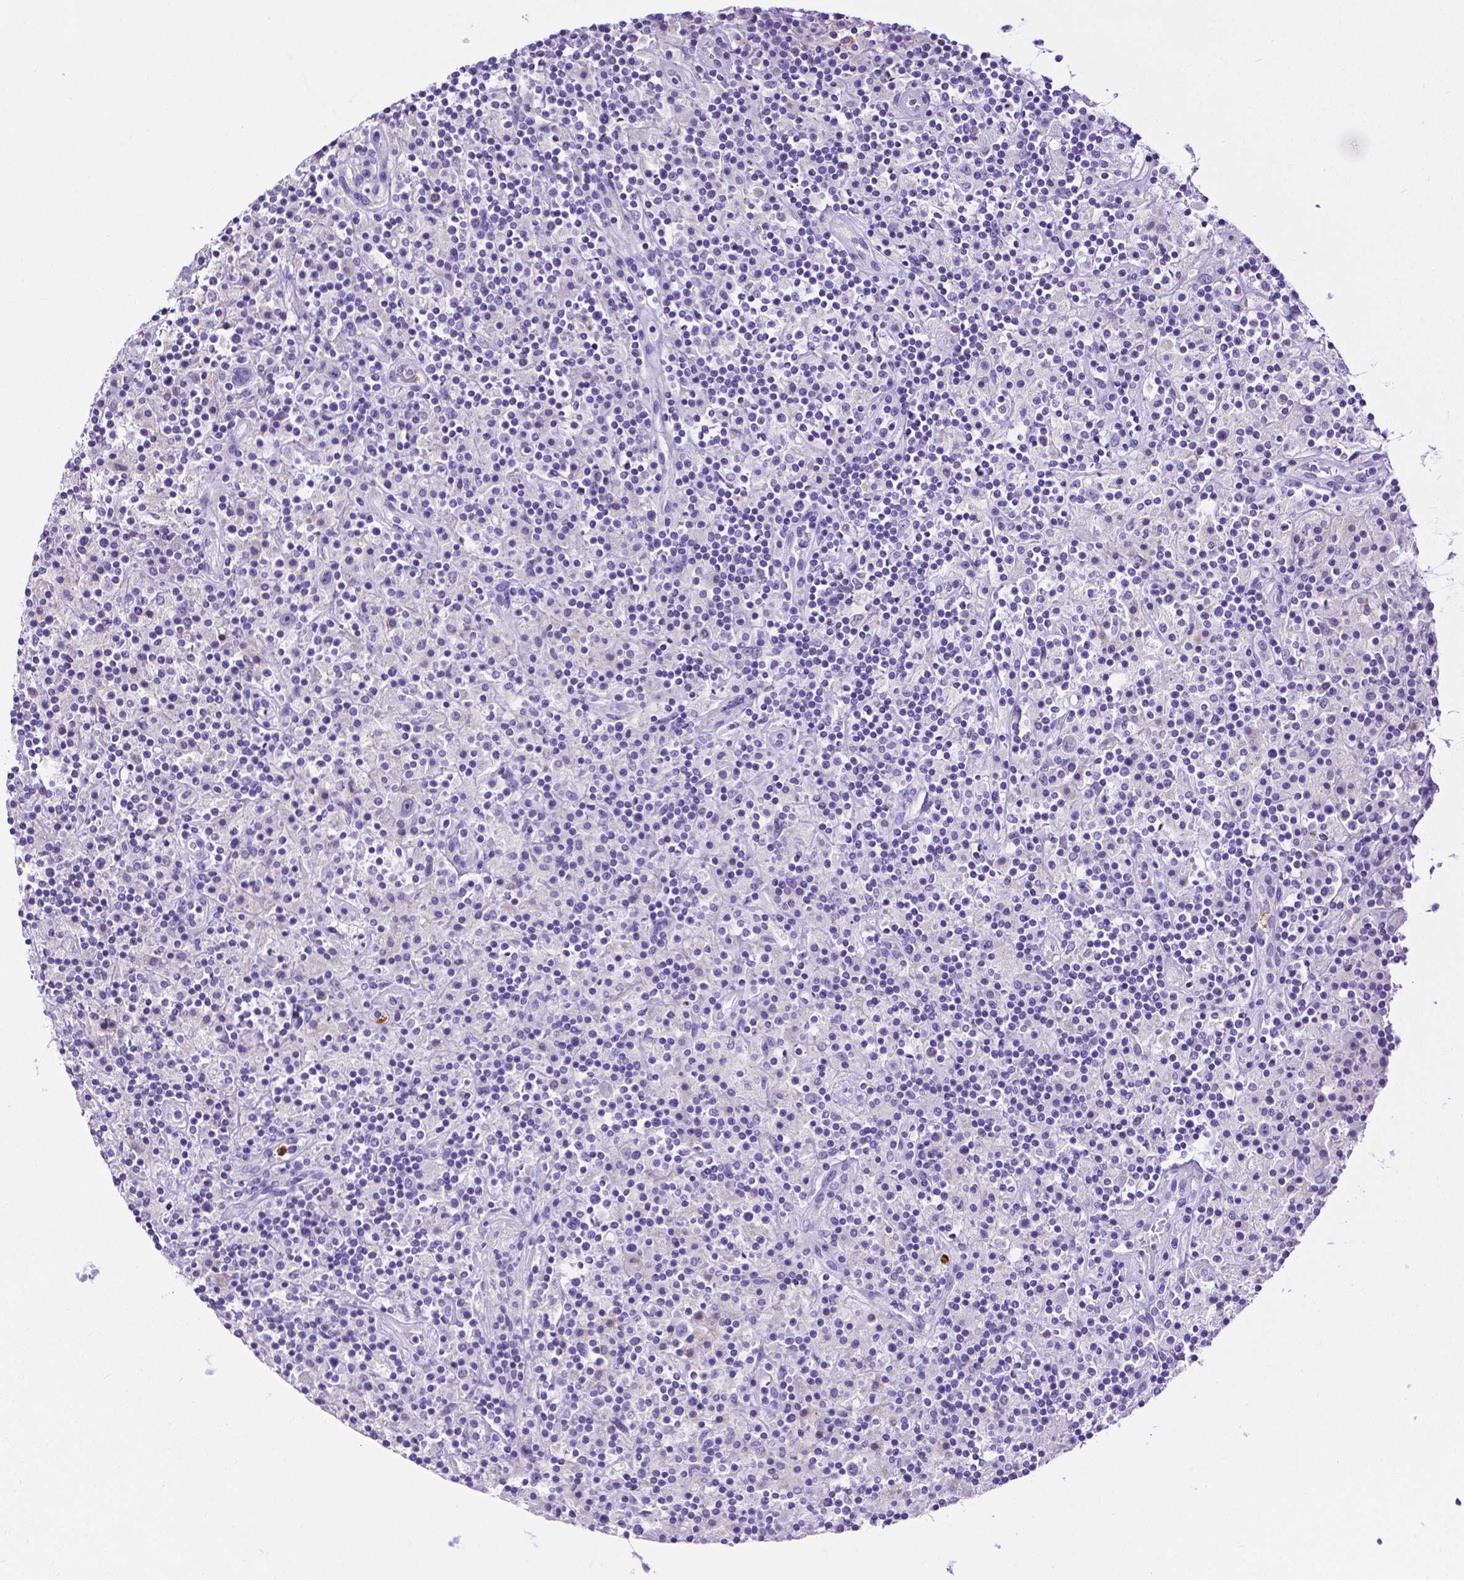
{"staining": {"intensity": "negative", "quantity": "none", "location": "none"}, "tissue": "lymphoma", "cell_type": "Tumor cells", "image_type": "cancer", "snomed": [{"axis": "morphology", "description": "Hodgkin's disease, NOS"}, {"axis": "topography", "description": "Lymph node"}], "caption": "Lymphoma was stained to show a protein in brown. There is no significant staining in tumor cells.", "gene": "MMP9", "patient": {"sex": "male", "age": 70}}